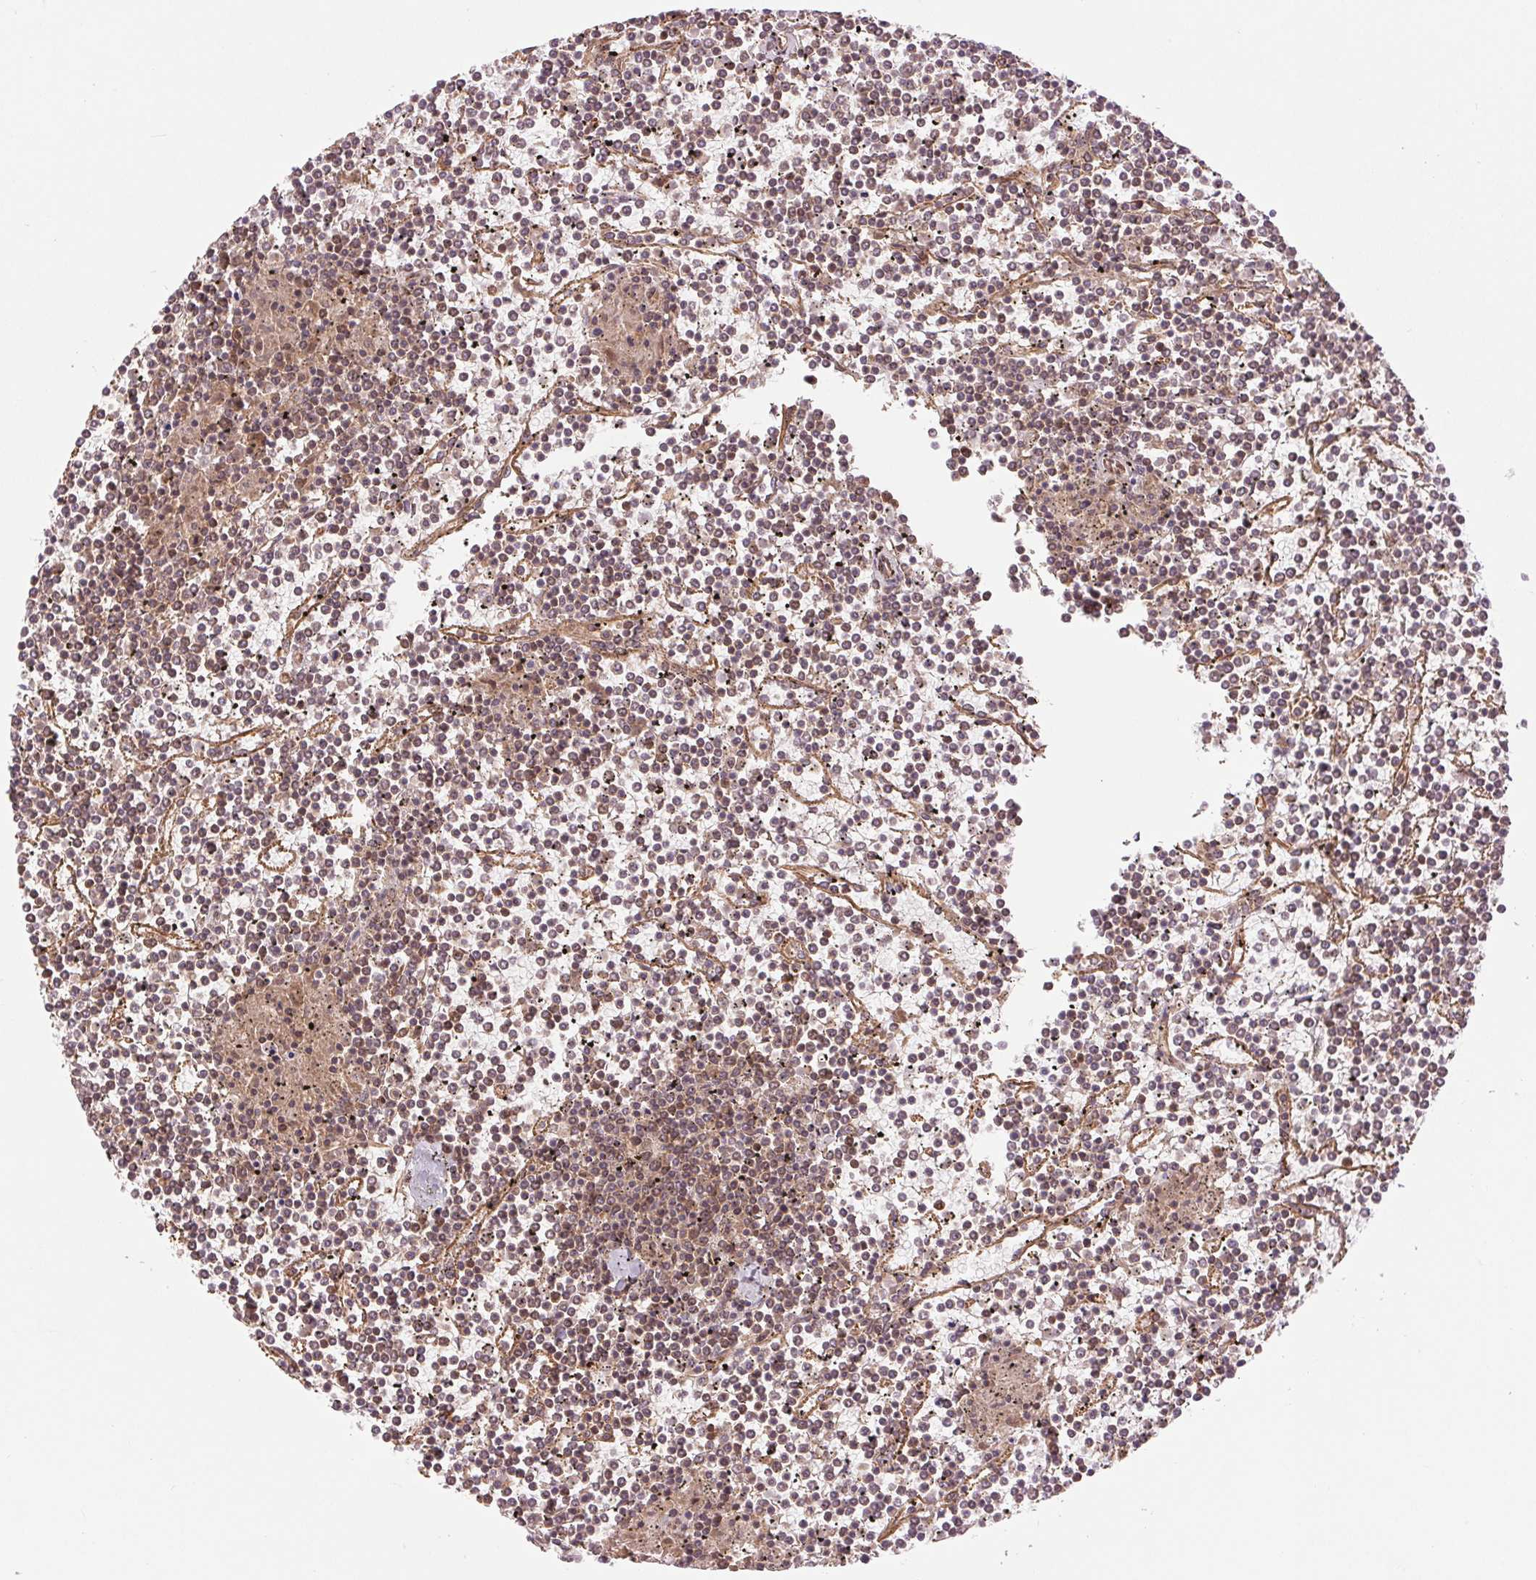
{"staining": {"intensity": "weak", "quantity": "25%-75%", "location": "cytoplasmic/membranous"}, "tissue": "lymphoma", "cell_type": "Tumor cells", "image_type": "cancer", "snomed": [{"axis": "morphology", "description": "Malignant lymphoma, non-Hodgkin's type, Low grade"}, {"axis": "topography", "description": "Spleen"}], "caption": "Immunohistochemistry (IHC) photomicrograph of human lymphoma stained for a protein (brown), which shows low levels of weak cytoplasmic/membranous staining in about 25%-75% of tumor cells.", "gene": "STARD7", "patient": {"sex": "female", "age": 19}}